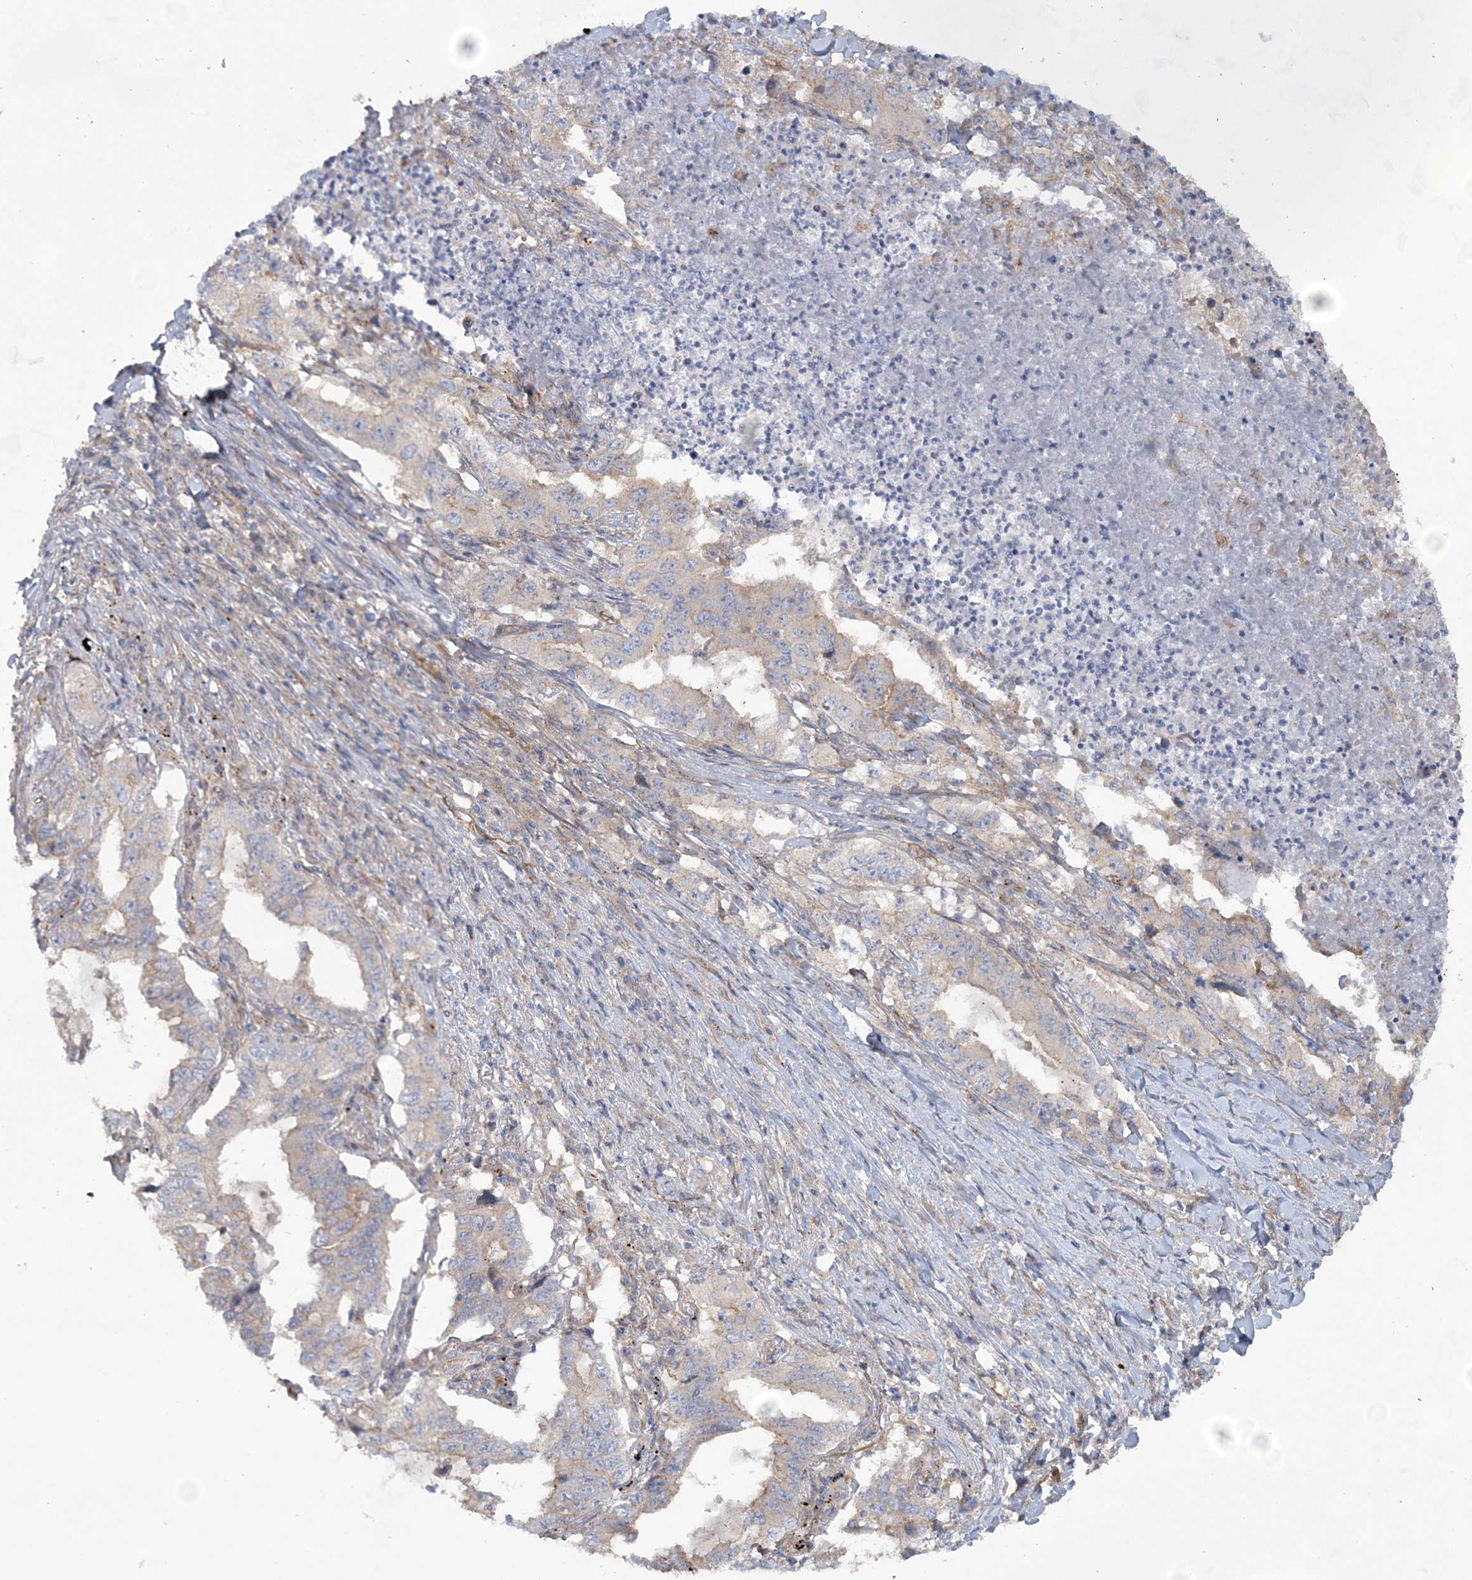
{"staining": {"intensity": "weak", "quantity": "<25%", "location": "cytoplasmic/membranous"}, "tissue": "lung cancer", "cell_type": "Tumor cells", "image_type": "cancer", "snomed": [{"axis": "morphology", "description": "Adenocarcinoma, NOS"}, {"axis": "topography", "description": "Lung"}], "caption": "Tumor cells are negative for protein expression in human lung adenocarcinoma.", "gene": "RAI14", "patient": {"sex": "female", "age": 51}}